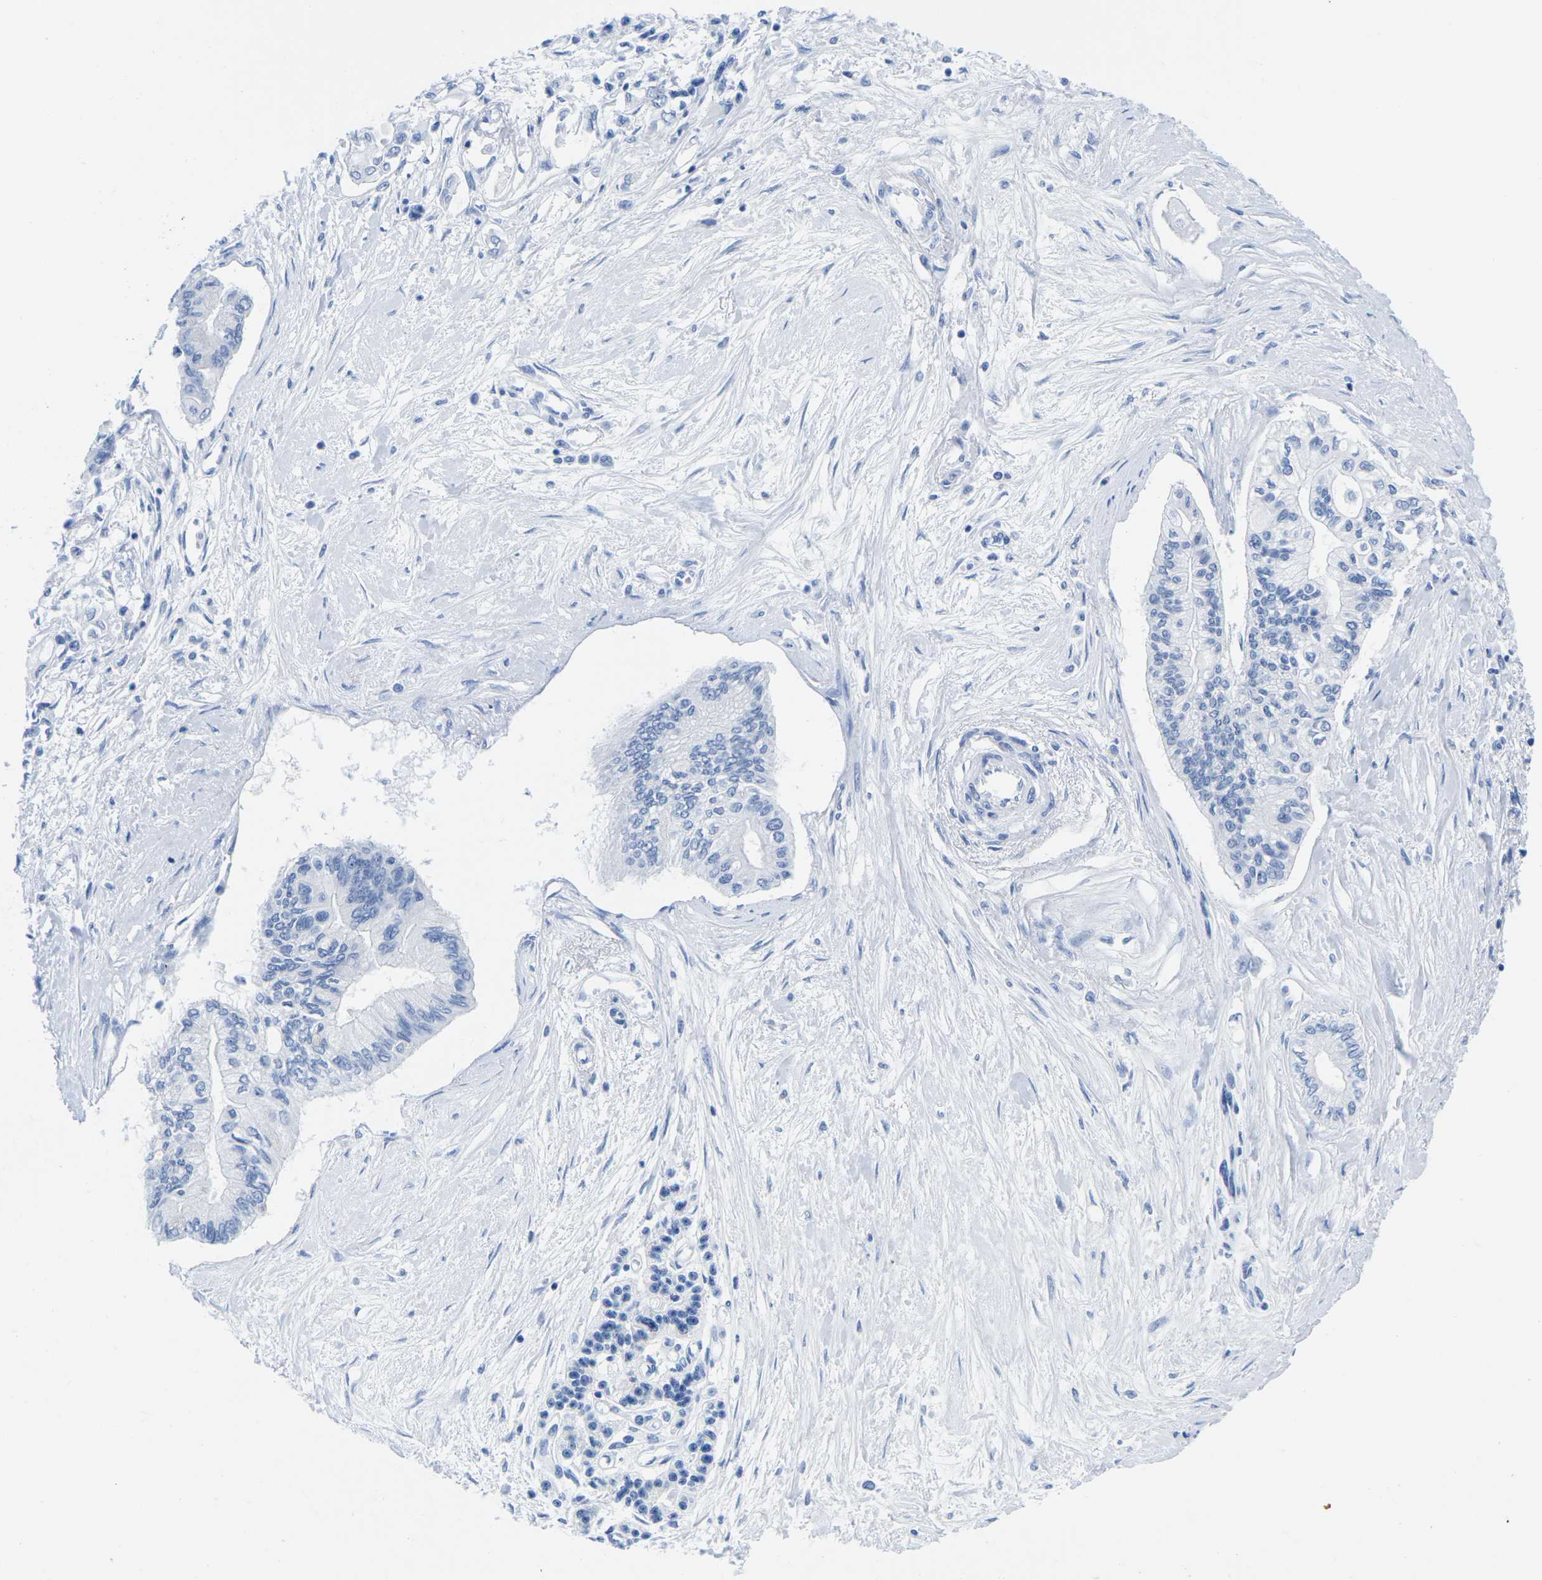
{"staining": {"intensity": "negative", "quantity": "none", "location": "none"}, "tissue": "pancreatic cancer", "cell_type": "Tumor cells", "image_type": "cancer", "snomed": [{"axis": "morphology", "description": "Adenocarcinoma, NOS"}, {"axis": "topography", "description": "Pancreas"}], "caption": "The micrograph reveals no significant expression in tumor cells of pancreatic adenocarcinoma.", "gene": "CYP1A2", "patient": {"sex": "female", "age": 77}}